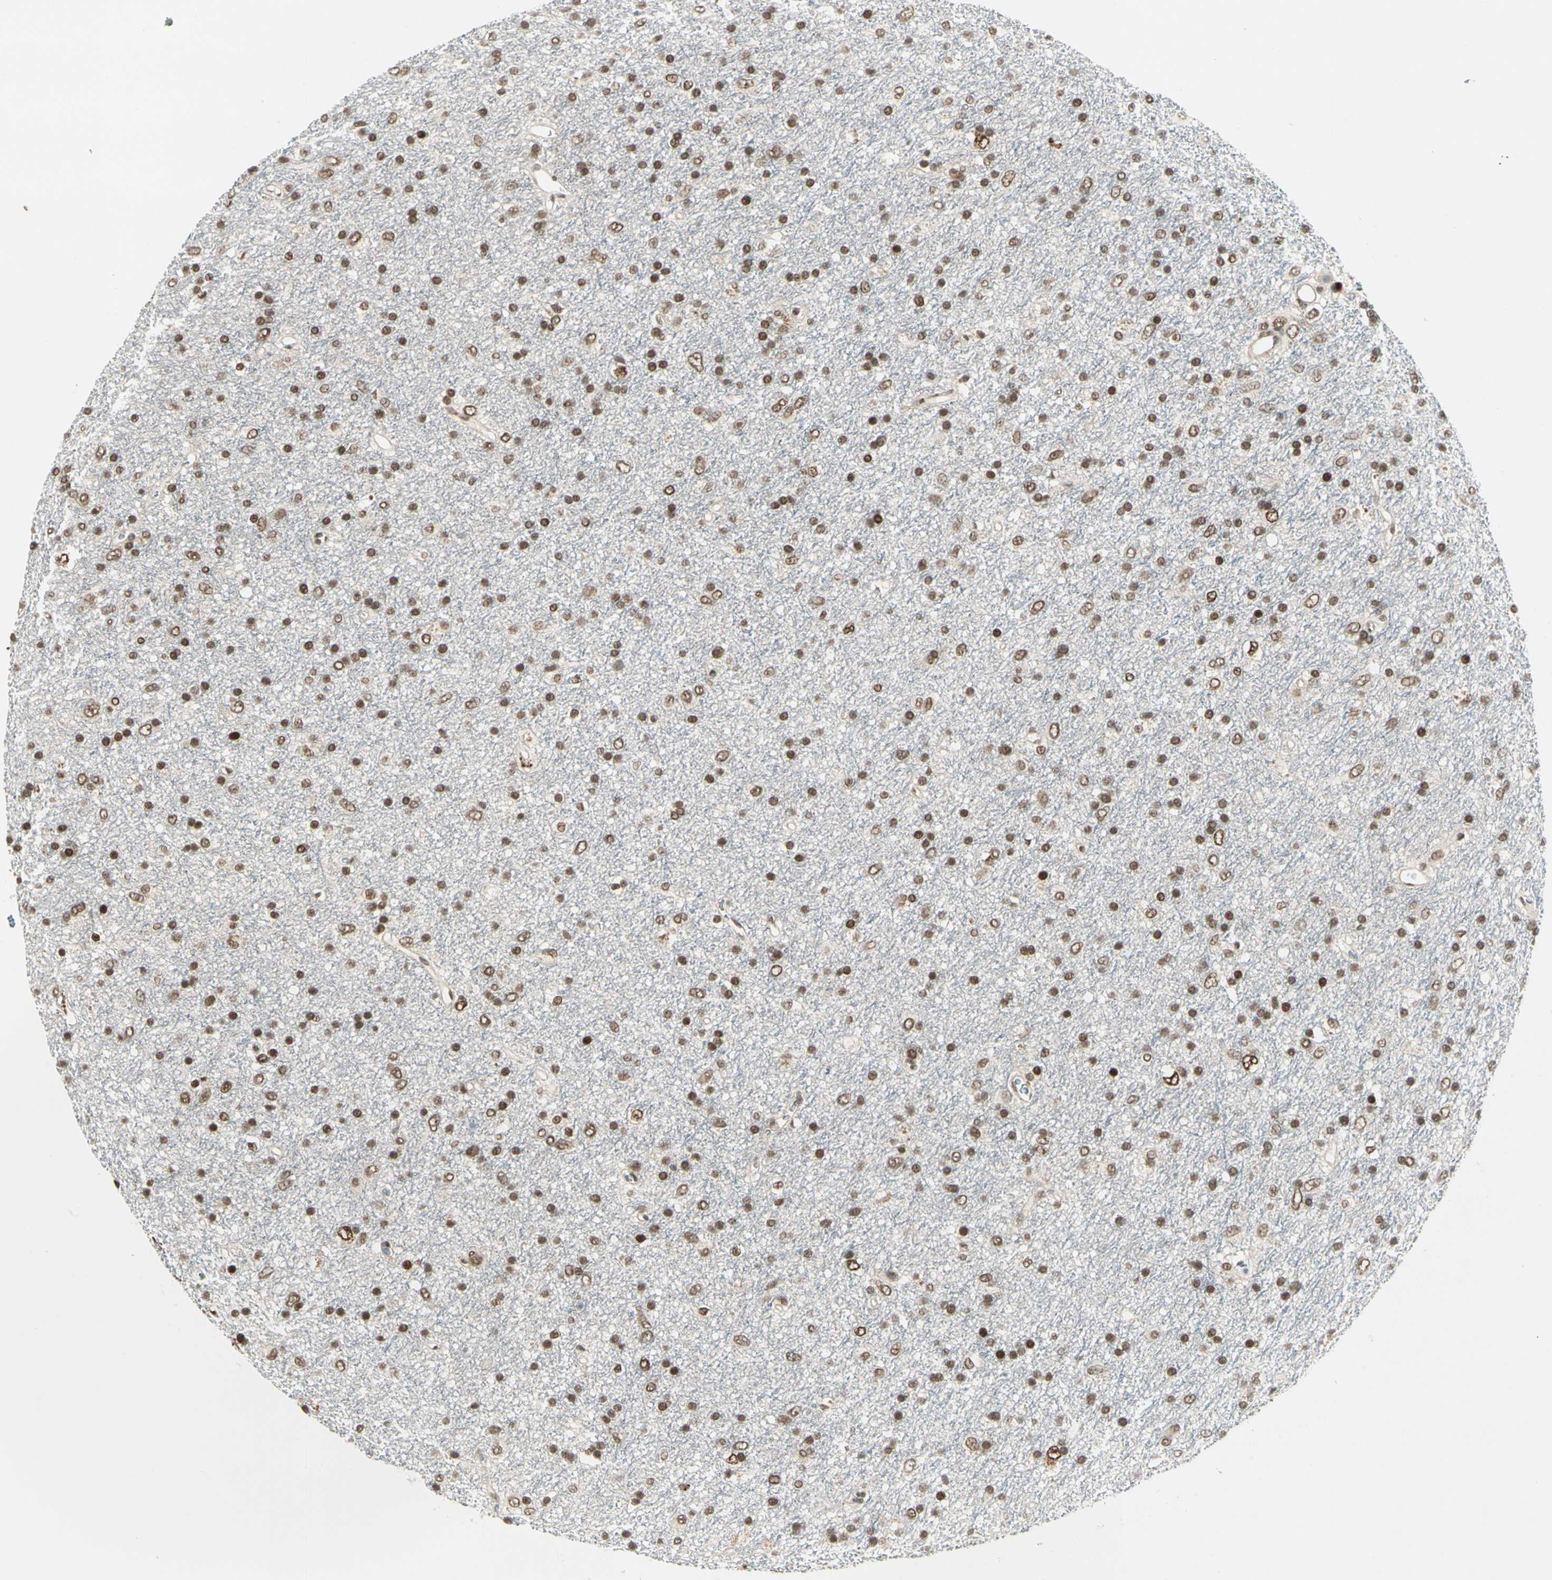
{"staining": {"intensity": "moderate", "quantity": ">75%", "location": "nuclear"}, "tissue": "glioma", "cell_type": "Tumor cells", "image_type": "cancer", "snomed": [{"axis": "morphology", "description": "Glioma, malignant, Low grade"}, {"axis": "topography", "description": "Brain"}], "caption": "Malignant glioma (low-grade) was stained to show a protein in brown. There is medium levels of moderate nuclear staining in about >75% of tumor cells. Nuclei are stained in blue.", "gene": "GTF3A", "patient": {"sex": "male", "age": 77}}